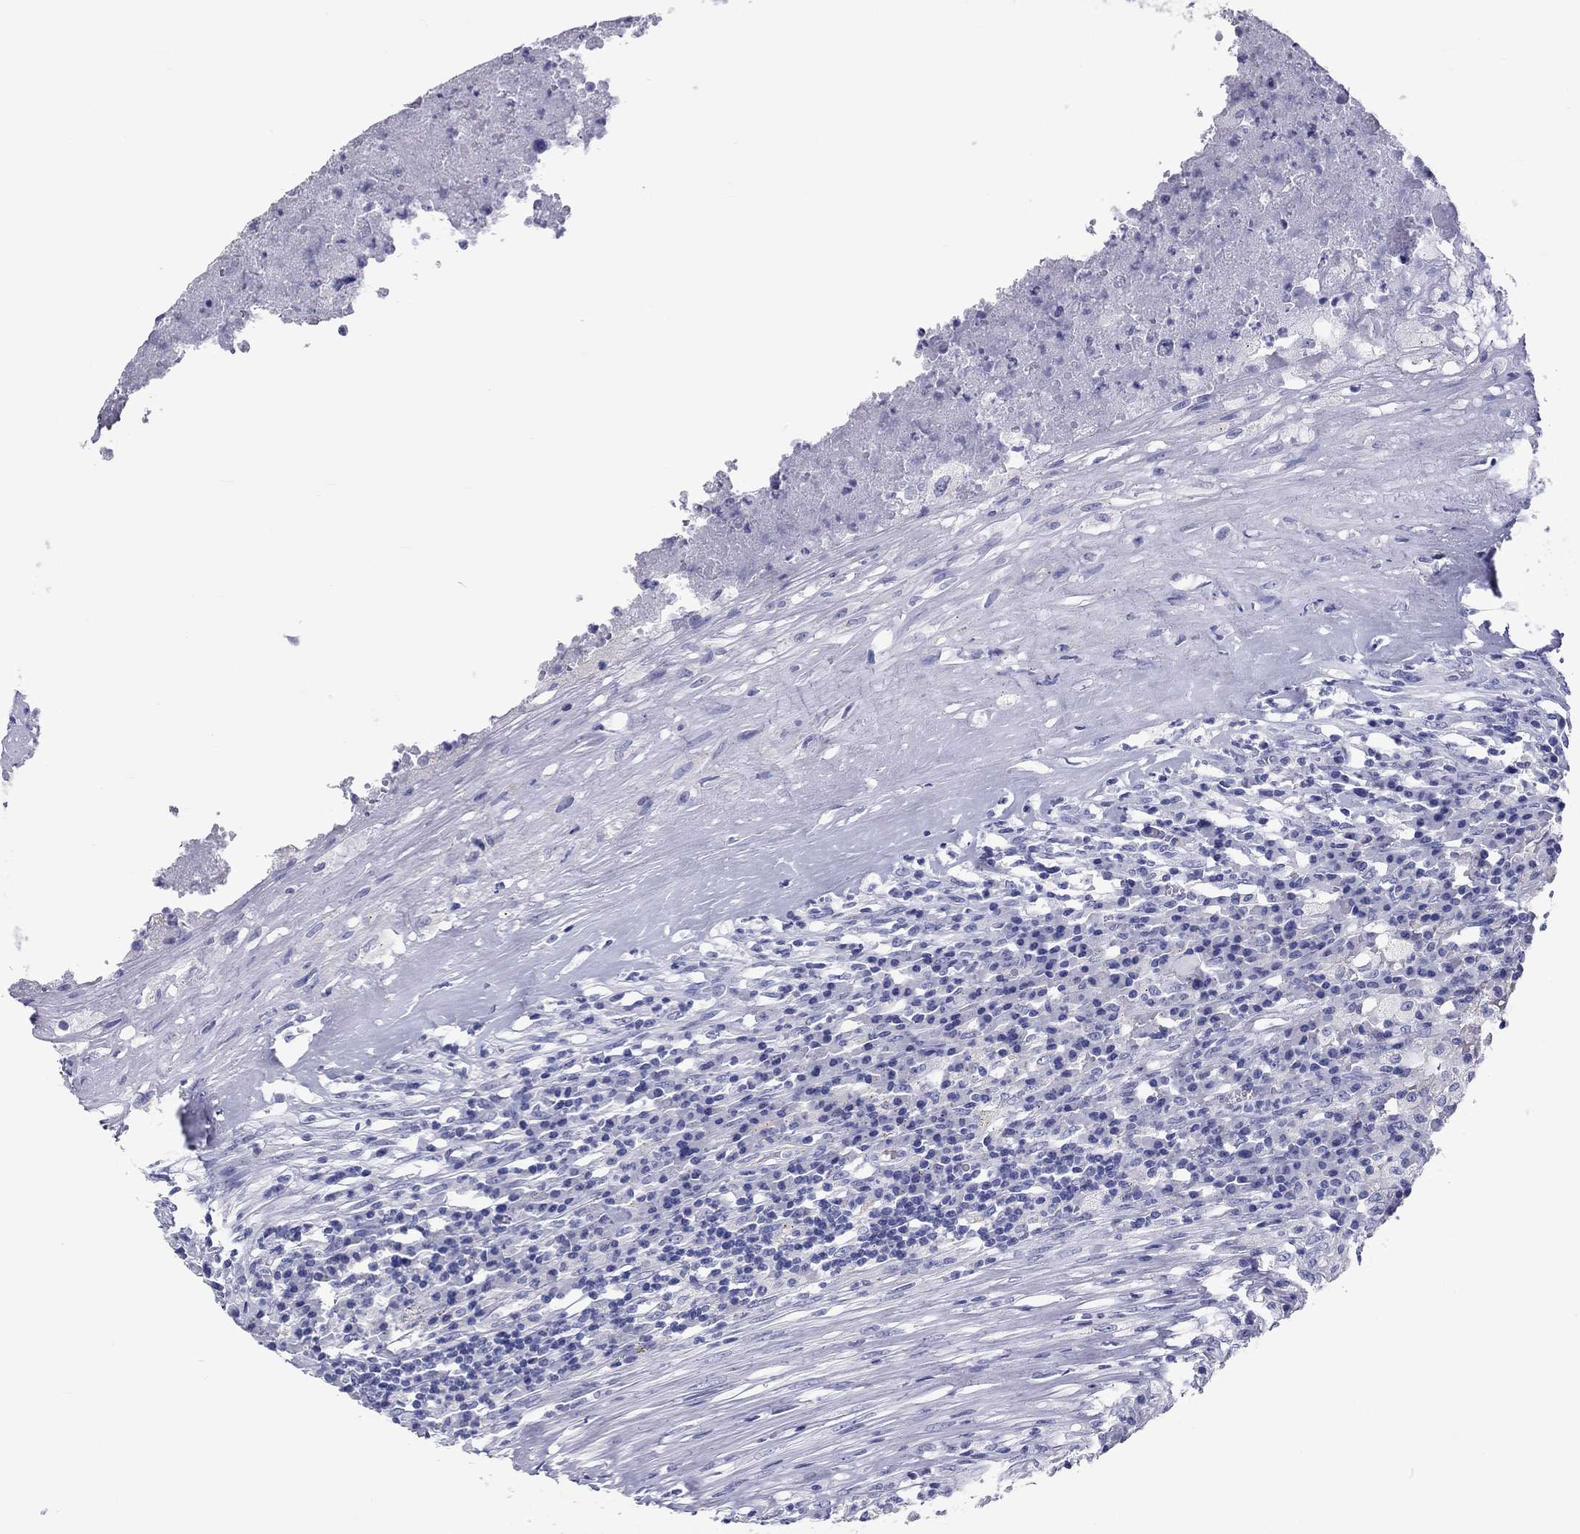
{"staining": {"intensity": "negative", "quantity": "none", "location": "none"}, "tissue": "testis cancer", "cell_type": "Tumor cells", "image_type": "cancer", "snomed": [{"axis": "morphology", "description": "Necrosis, NOS"}, {"axis": "morphology", "description": "Carcinoma, Embryonal, NOS"}, {"axis": "topography", "description": "Testis"}], "caption": "Immunohistochemistry (IHC) histopathology image of human testis cancer stained for a protein (brown), which demonstrates no positivity in tumor cells.", "gene": "DNALI1", "patient": {"sex": "male", "age": 19}}